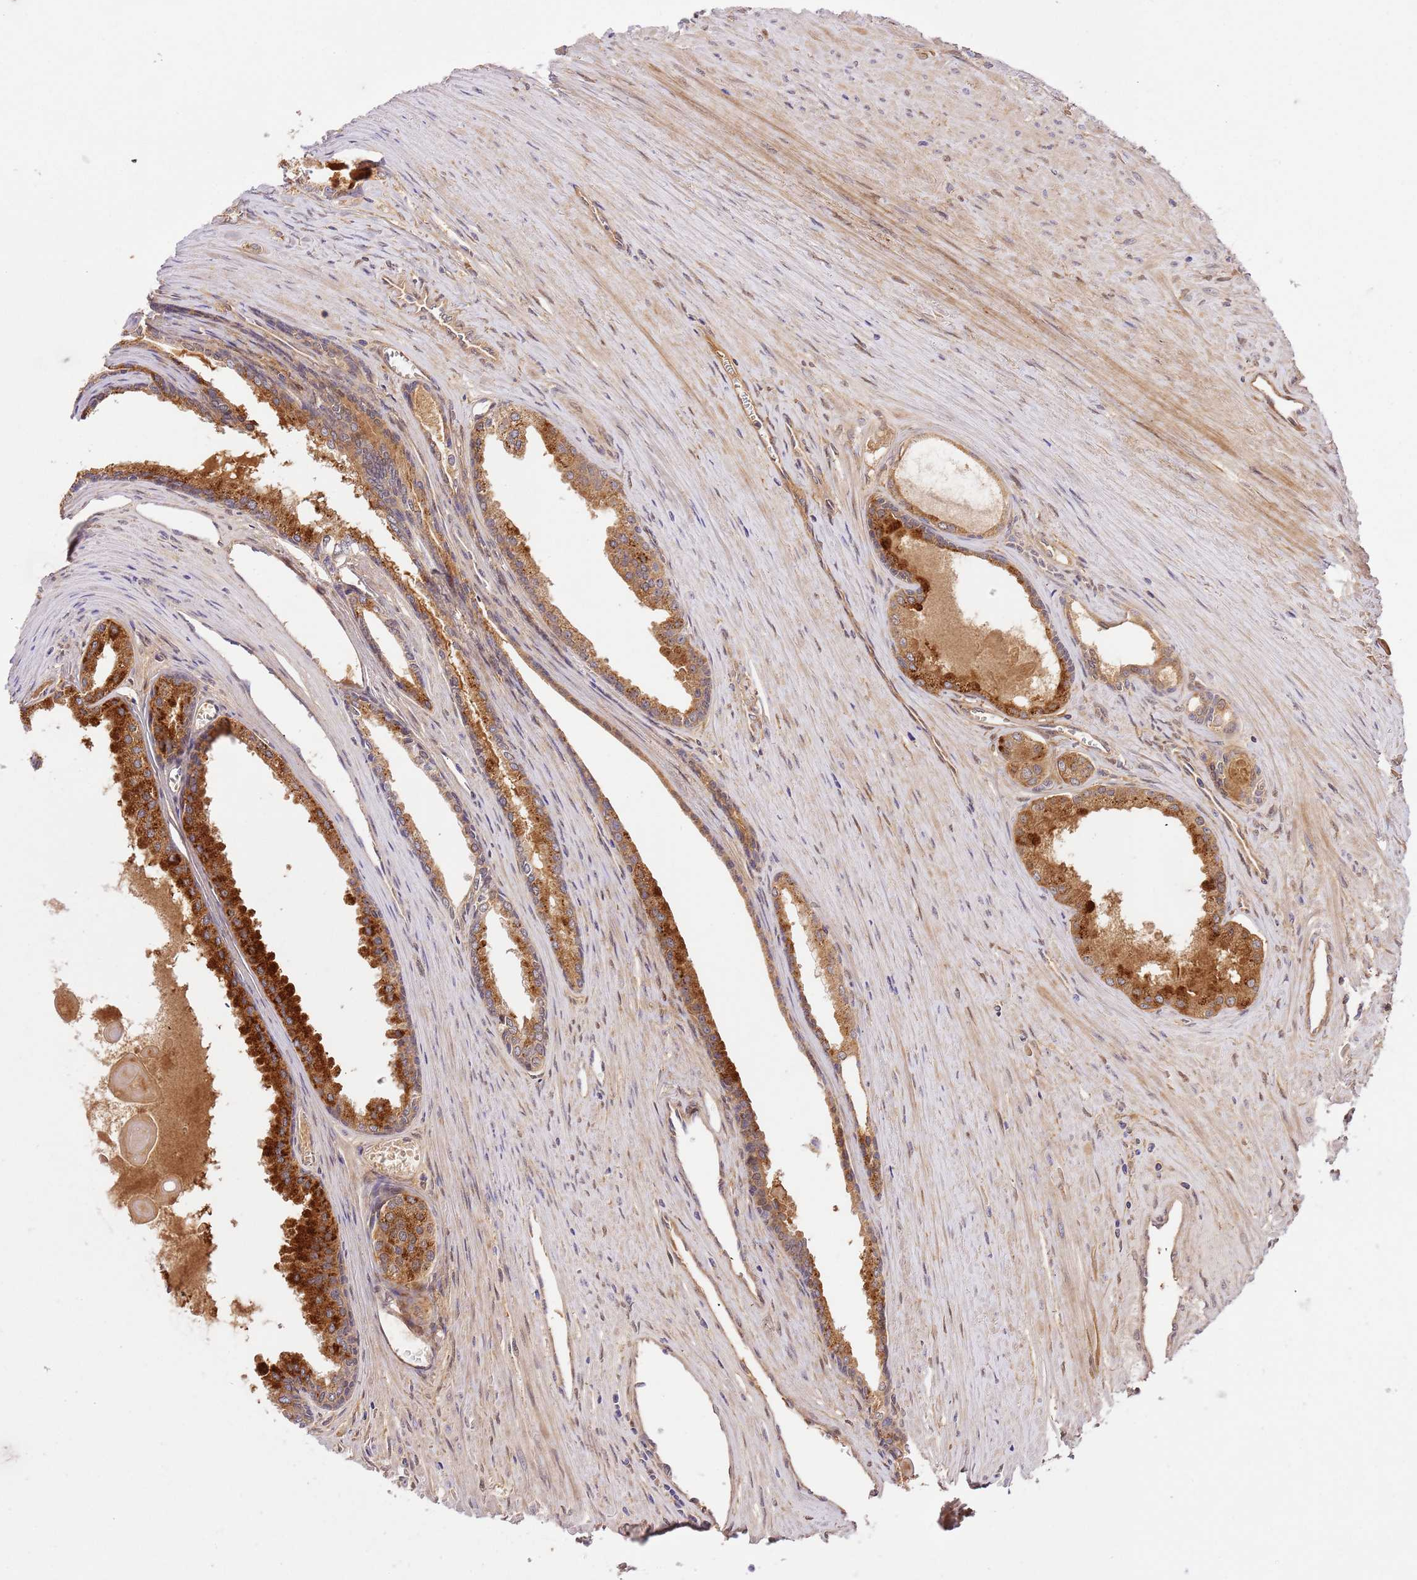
{"staining": {"intensity": "moderate", "quantity": ">75%", "location": "cytoplasmic/membranous"}, "tissue": "prostate cancer", "cell_type": "Tumor cells", "image_type": "cancer", "snomed": [{"axis": "morphology", "description": "Adenocarcinoma, High grade"}, {"axis": "topography", "description": "Prostate"}], "caption": "Prostate cancer stained with a protein marker demonstrates moderate staining in tumor cells.", "gene": "C8G", "patient": {"sex": "male", "age": 68}}